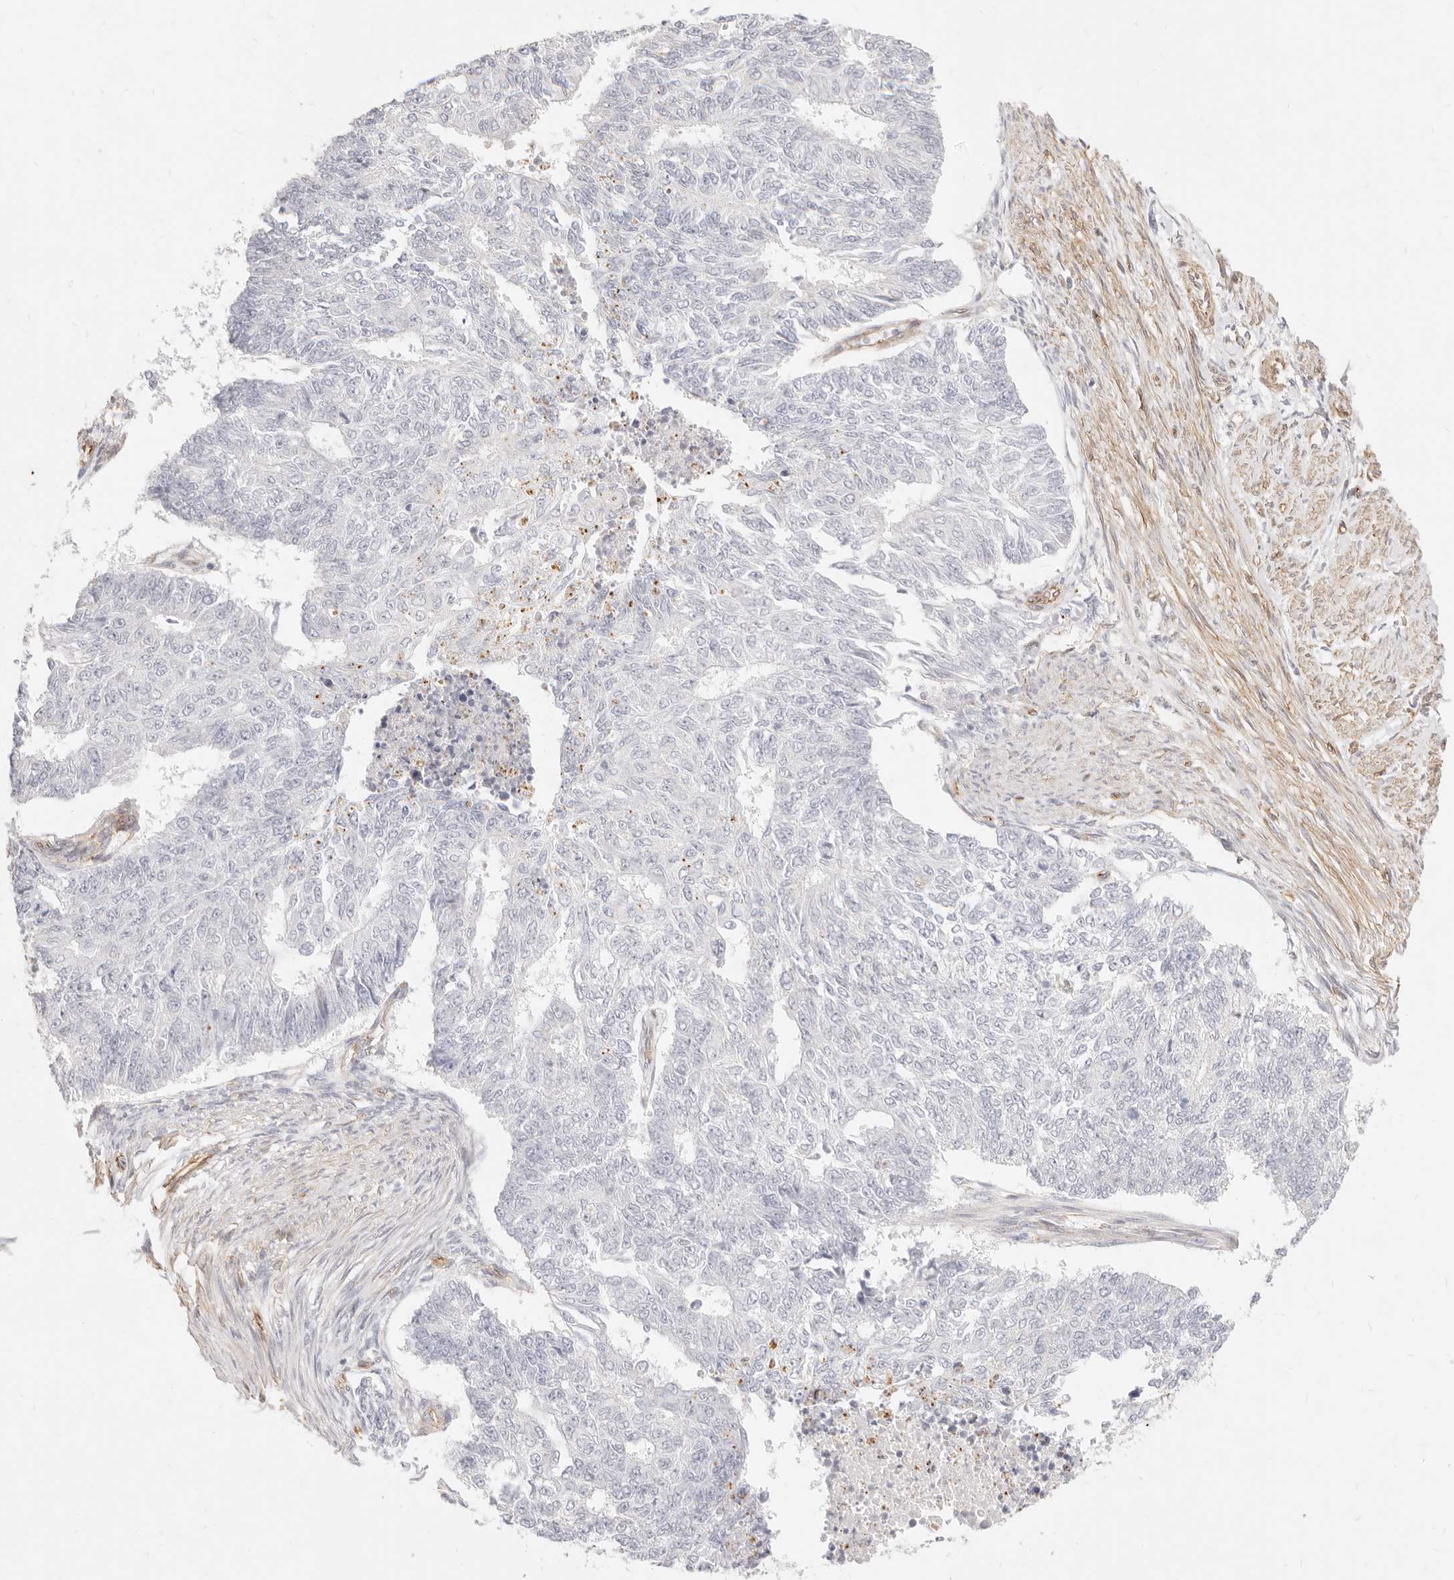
{"staining": {"intensity": "negative", "quantity": "none", "location": "none"}, "tissue": "endometrial cancer", "cell_type": "Tumor cells", "image_type": "cancer", "snomed": [{"axis": "morphology", "description": "Adenocarcinoma, NOS"}, {"axis": "topography", "description": "Endometrium"}], "caption": "This is an immunohistochemistry micrograph of endometrial adenocarcinoma. There is no staining in tumor cells.", "gene": "NUS1", "patient": {"sex": "female", "age": 32}}